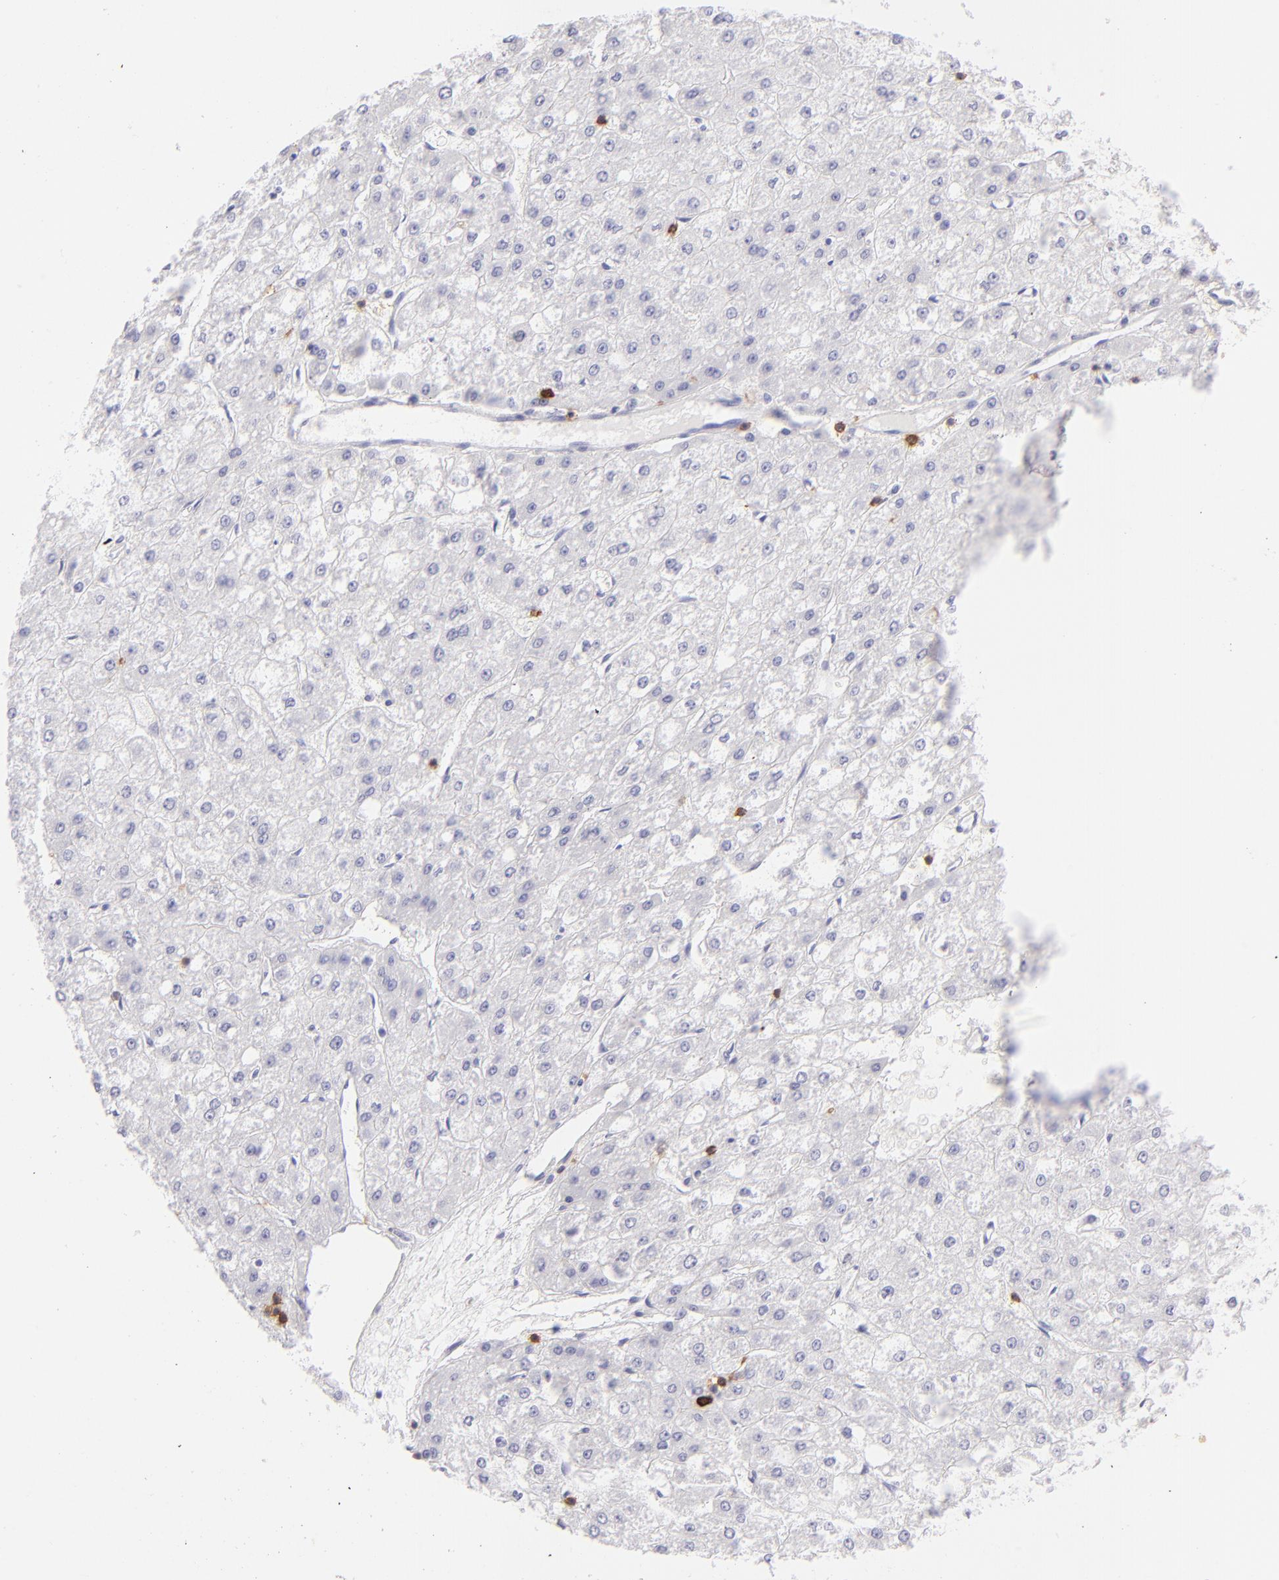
{"staining": {"intensity": "negative", "quantity": "none", "location": "none"}, "tissue": "liver cancer", "cell_type": "Tumor cells", "image_type": "cancer", "snomed": [{"axis": "morphology", "description": "Carcinoma, Hepatocellular, NOS"}, {"axis": "topography", "description": "Liver"}], "caption": "This is an immunohistochemistry (IHC) photomicrograph of liver cancer (hepatocellular carcinoma). There is no positivity in tumor cells.", "gene": "CD69", "patient": {"sex": "female", "age": 52}}